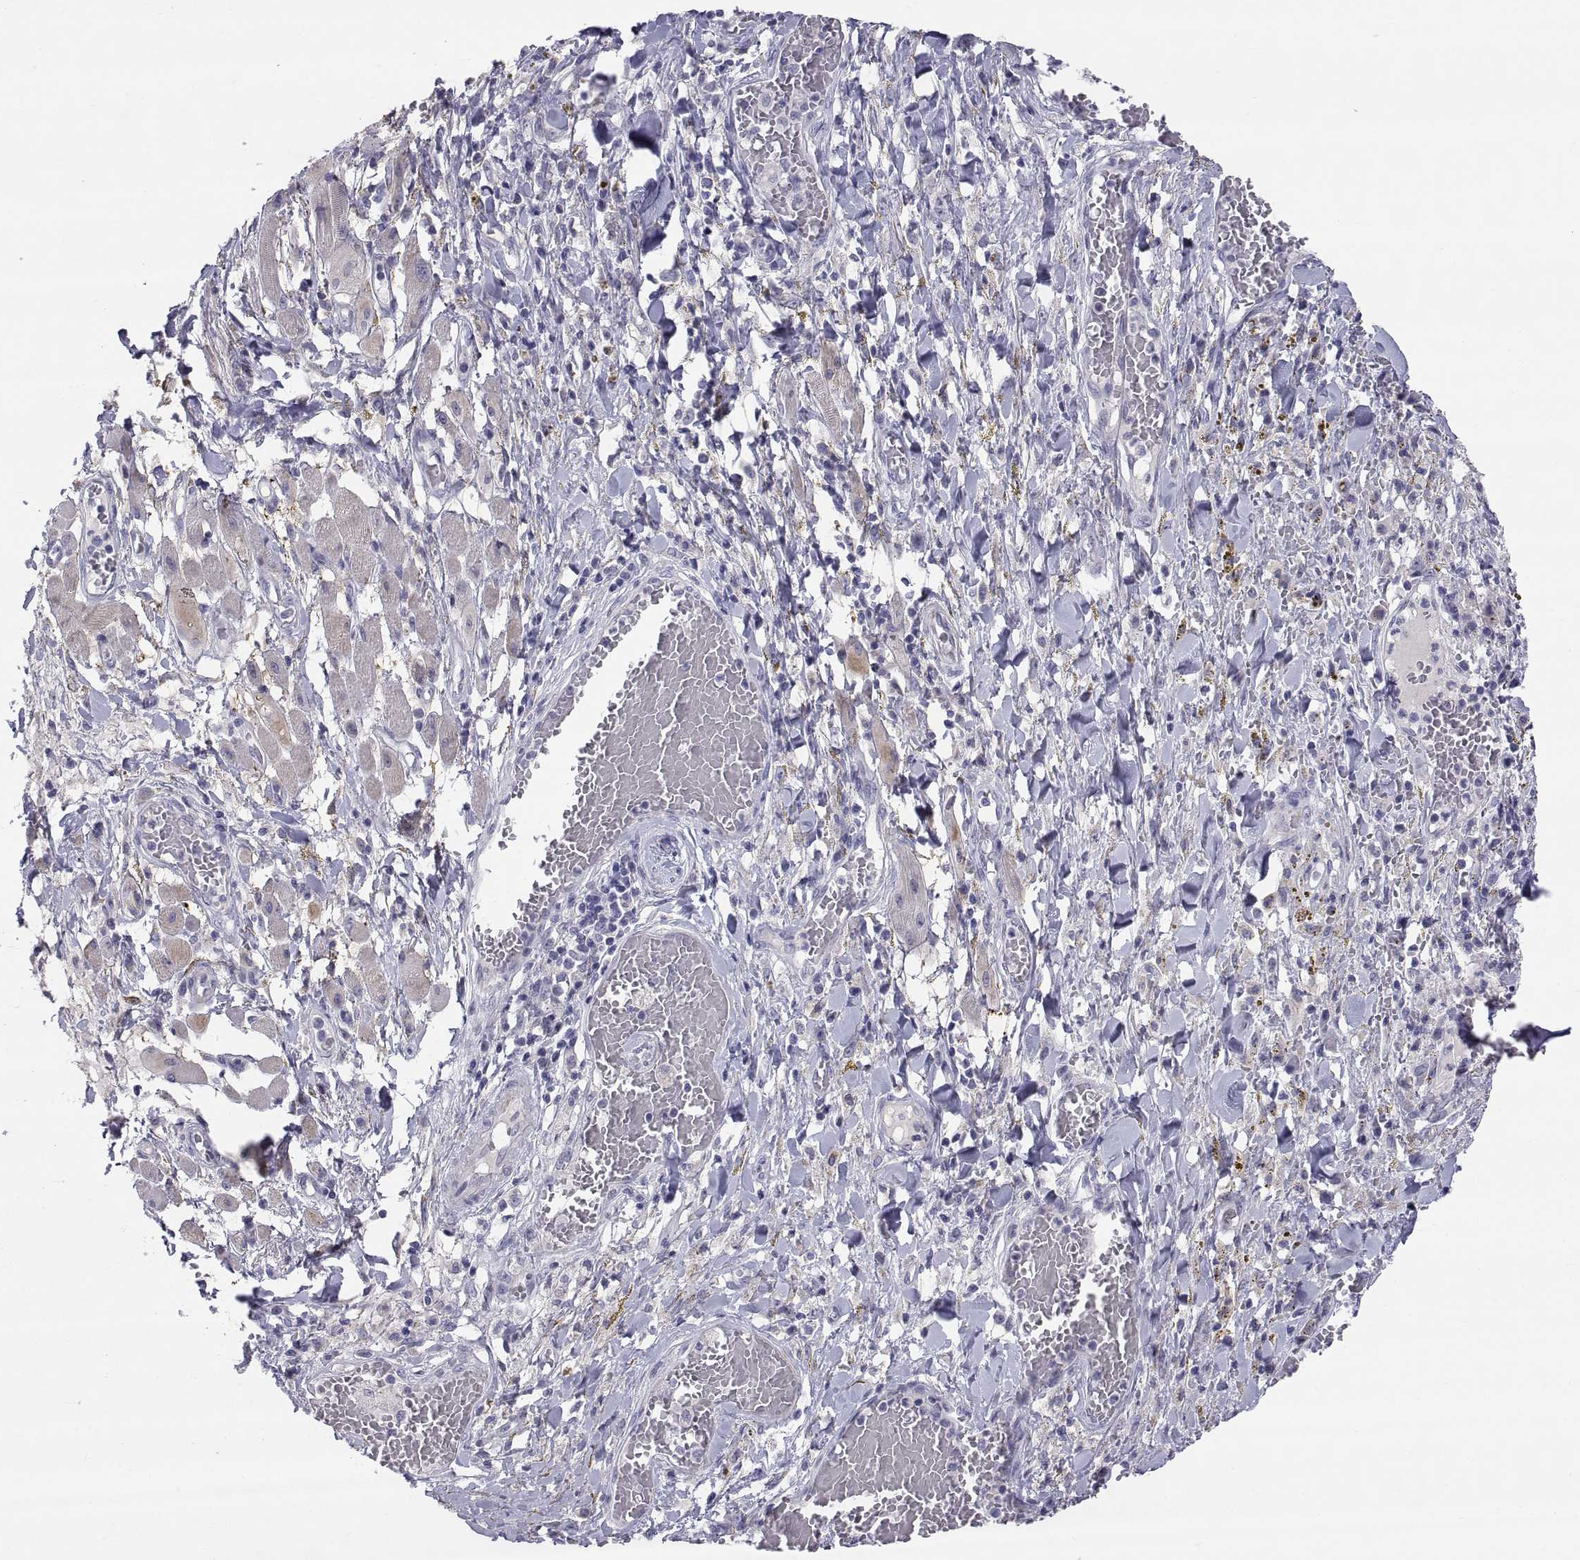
{"staining": {"intensity": "negative", "quantity": "none", "location": "none"}, "tissue": "melanoma", "cell_type": "Tumor cells", "image_type": "cancer", "snomed": [{"axis": "morphology", "description": "Malignant melanoma, NOS"}, {"axis": "topography", "description": "Skin"}], "caption": "Immunohistochemical staining of human melanoma reveals no significant staining in tumor cells. The staining is performed using DAB (3,3'-diaminobenzidine) brown chromogen with nuclei counter-stained in using hematoxylin.", "gene": "TEX13A", "patient": {"sex": "female", "age": 91}}